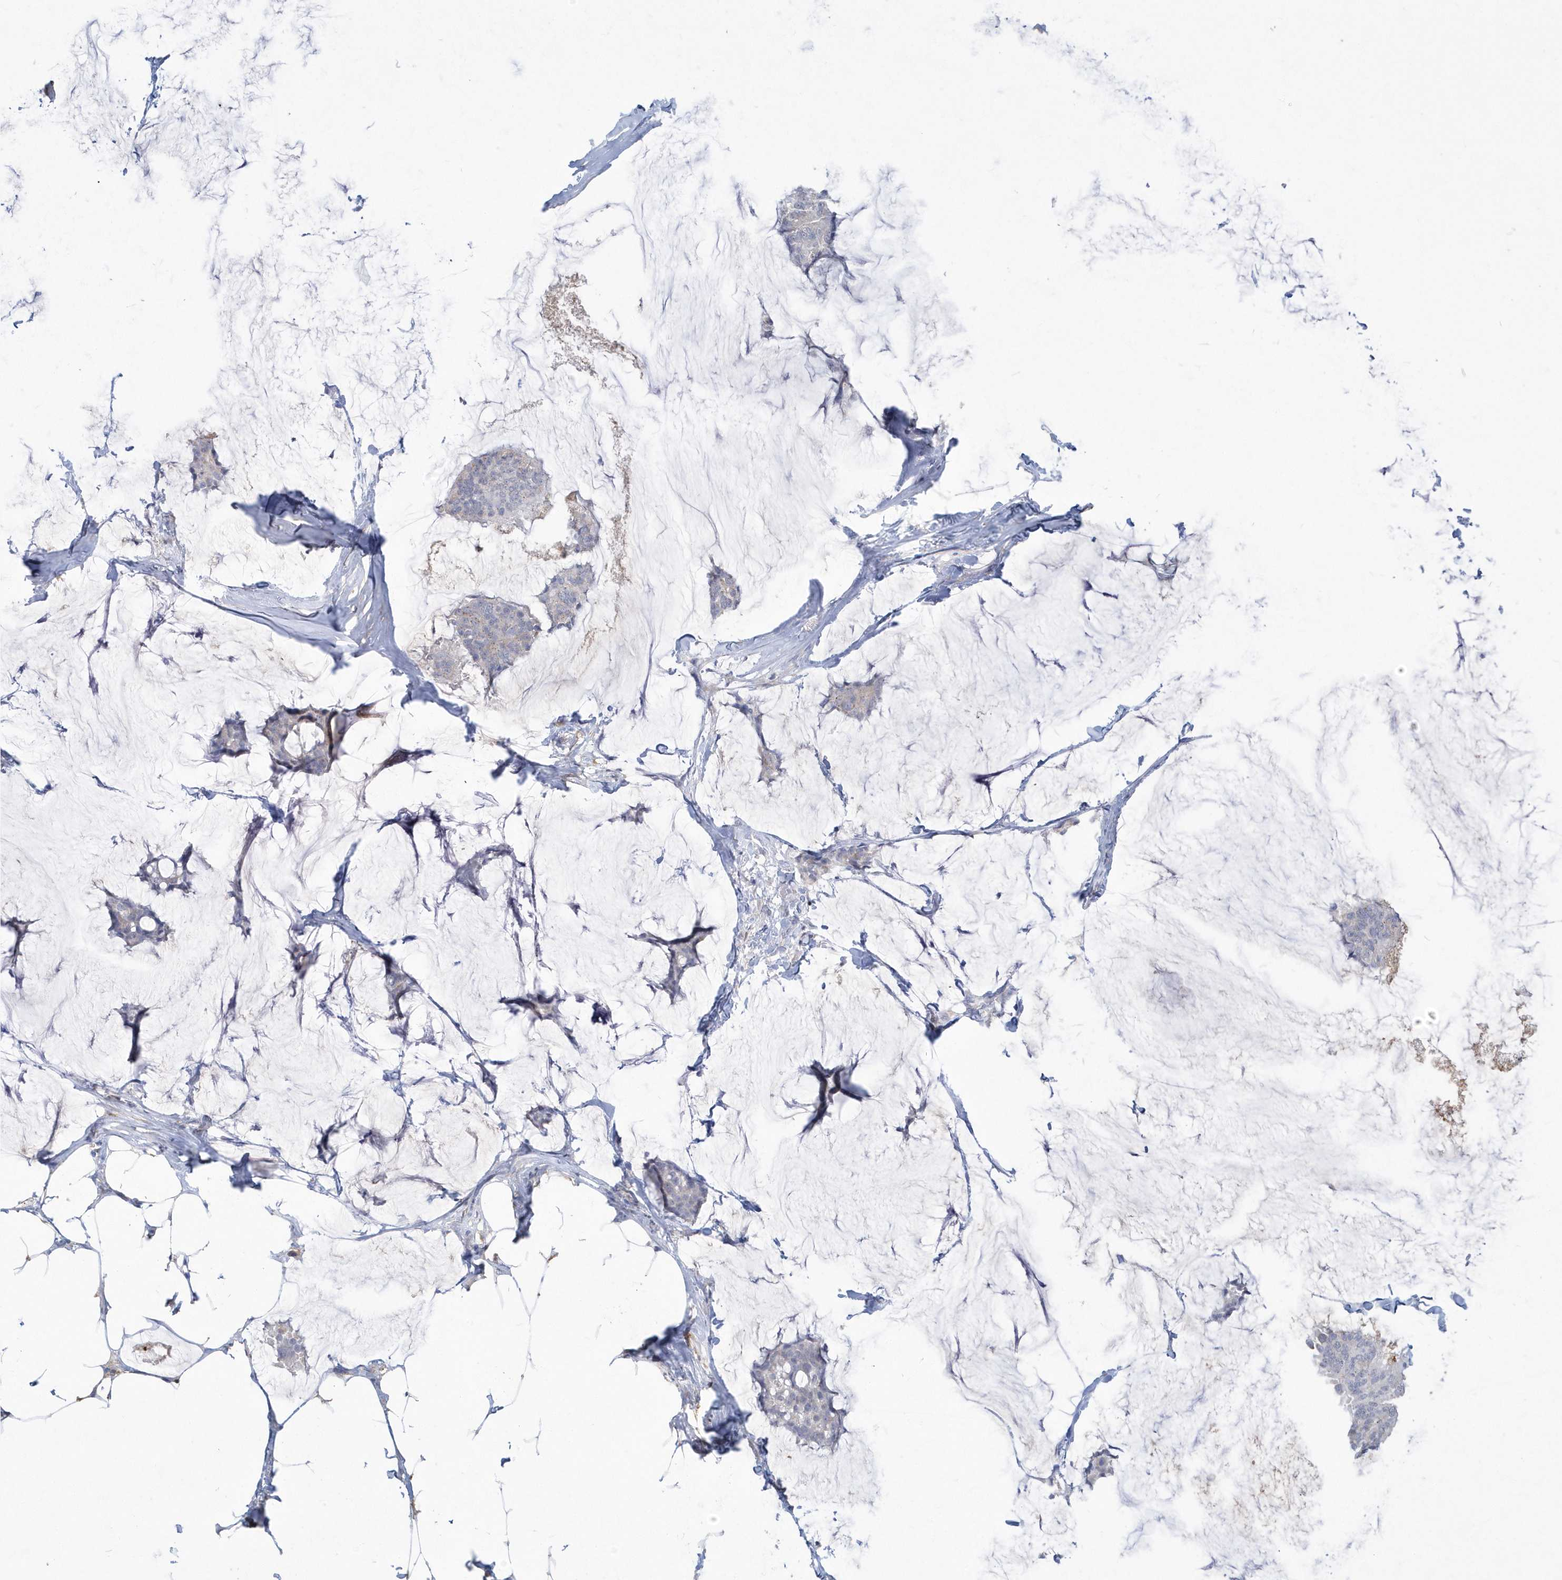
{"staining": {"intensity": "negative", "quantity": "none", "location": "none"}, "tissue": "breast cancer", "cell_type": "Tumor cells", "image_type": "cancer", "snomed": [{"axis": "morphology", "description": "Duct carcinoma"}, {"axis": "topography", "description": "Breast"}], "caption": "Histopathology image shows no protein positivity in tumor cells of breast invasive ductal carcinoma tissue.", "gene": "TSPEAR", "patient": {"sex": "female", "age": 93}}